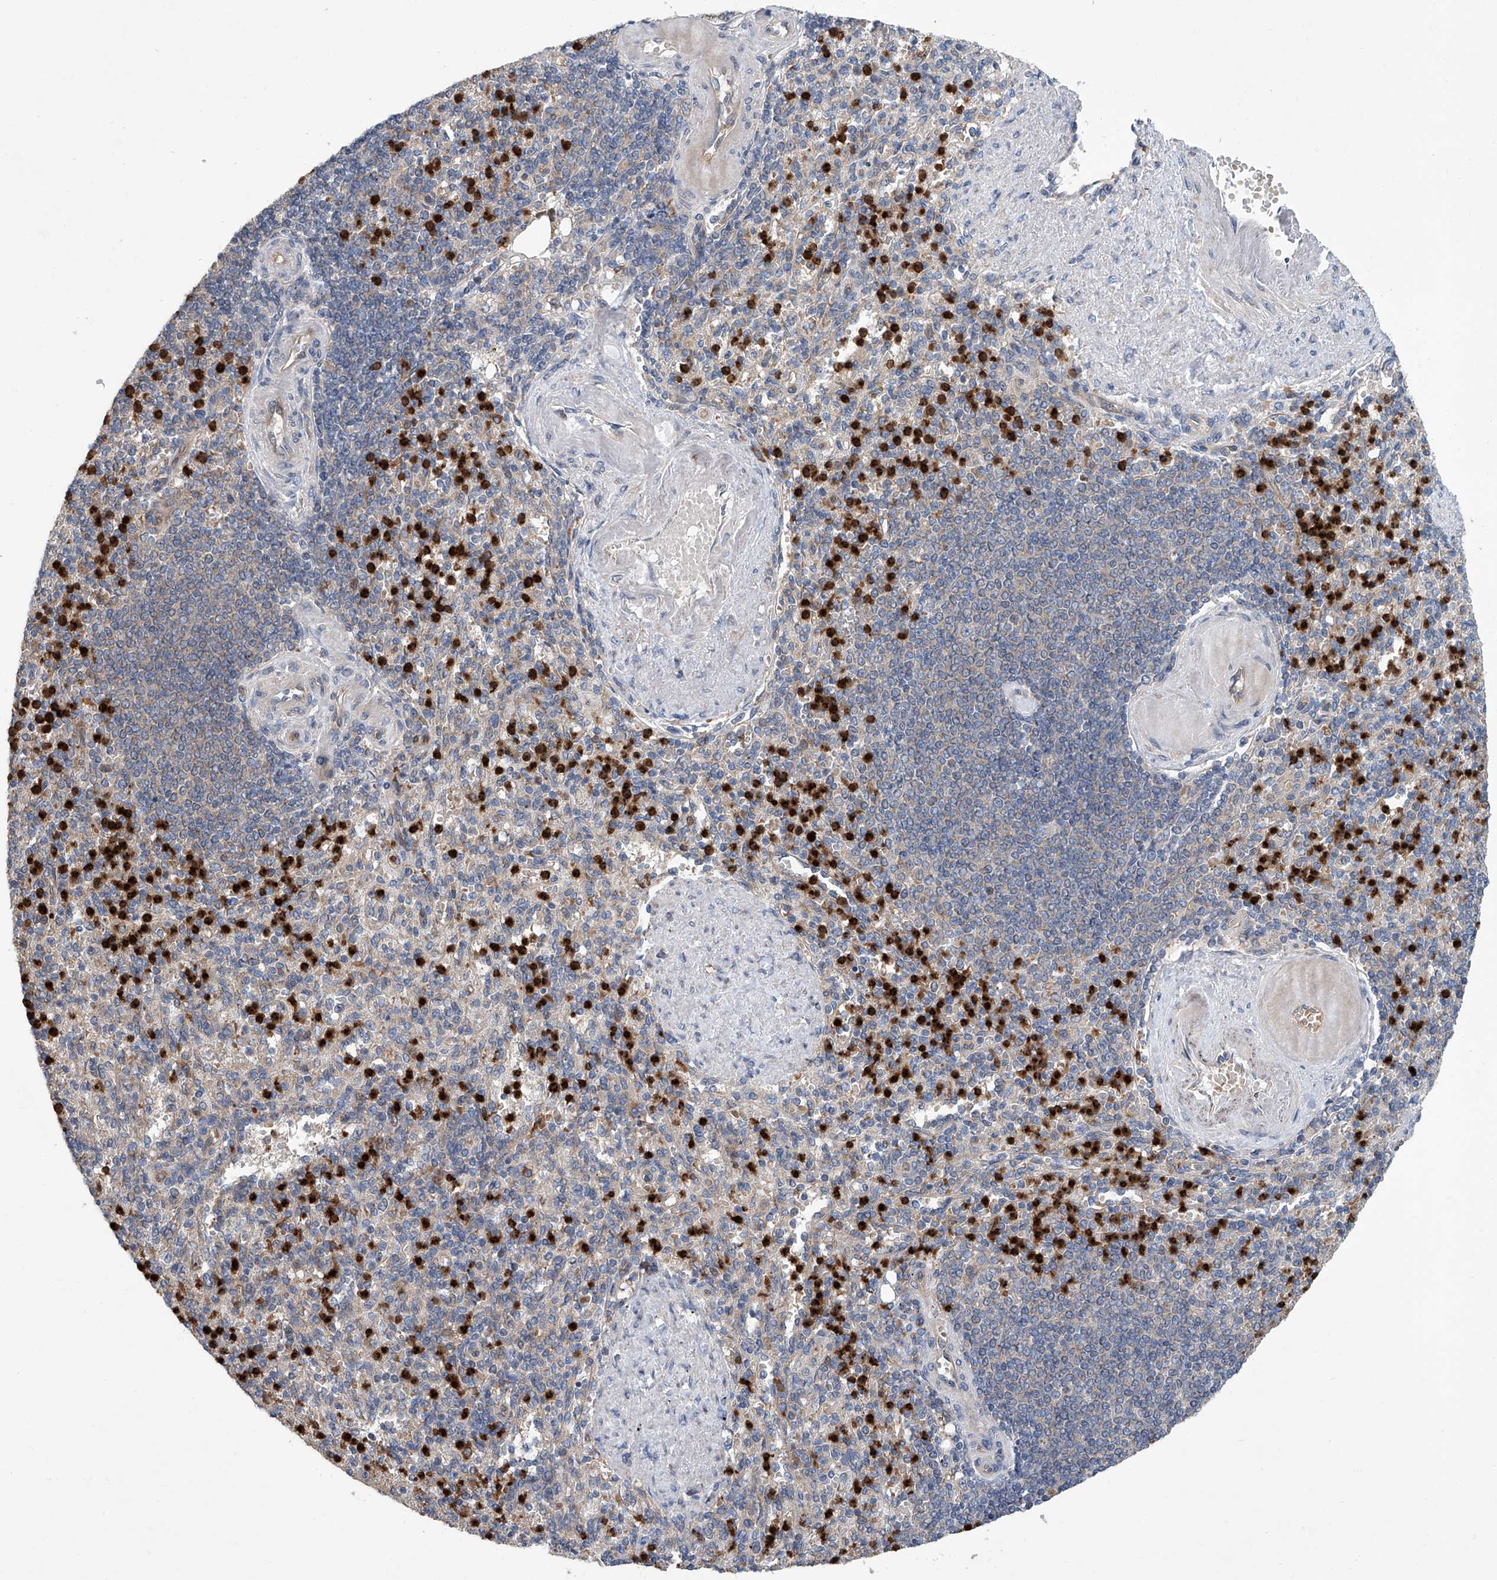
{"staining": {"intensity": "strong", "quantity": "<25%", "location": "cytoplasmic/membranous,nuclear"}, "tissue": "spleen", "cell_type": "Cells in red pulp", "image_type": "normal", "snomed": [{"axis": "morphology", "description": "Normal tissue, NOS"}, {"axis": "topography", "description": "Spleen"}], "caption": "Cells in red pulp reveal strong cytoplasmic/membranous,nuclear staining in about <25% of cells in benign spleen. (Brightfield microscopy of DAB IHC at high magnification).", "gene": "EIF2D", "patient": {"sex": "female", "age": 74}}